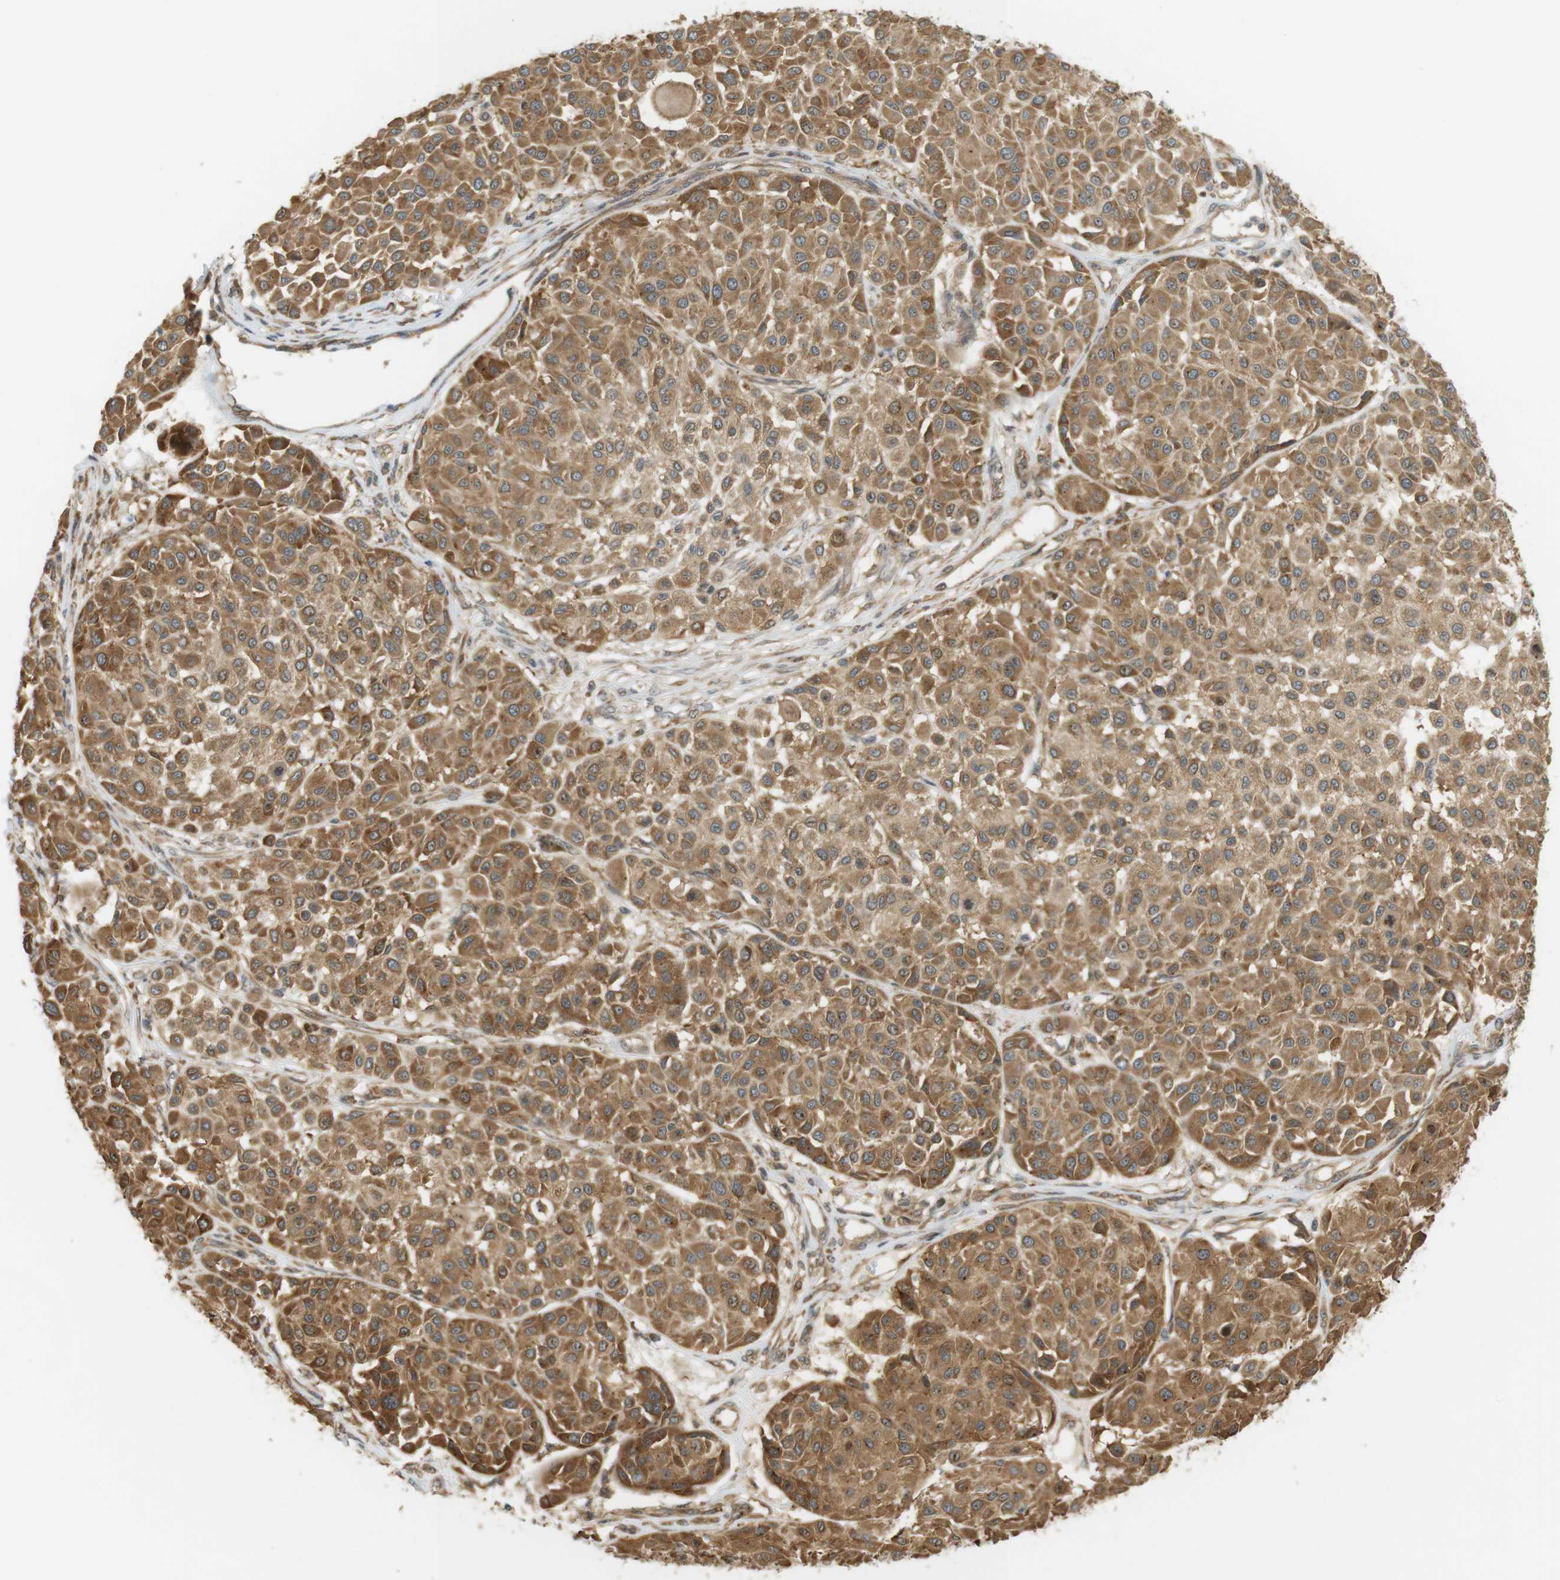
{"staining": {"intensity": "moderate", "quantity": ">75%", "location": "cytoplasmic/membranous,nuclear"}, "tissue": "melanoma", "cell_type": "Tumor cells", "image_type": "cancer", "snomed": [{"axis": "morphology", "description": "Malignant melanoma, Metastatic site"}, {"axis": "topography", "description": "Soft tissue"}], "caption": "Melanoma stained with a protein marker demonstrates moderate staining in tumor cells.", "gene": "PA2G4", "patient": {"sex": "male", "age": 41}}